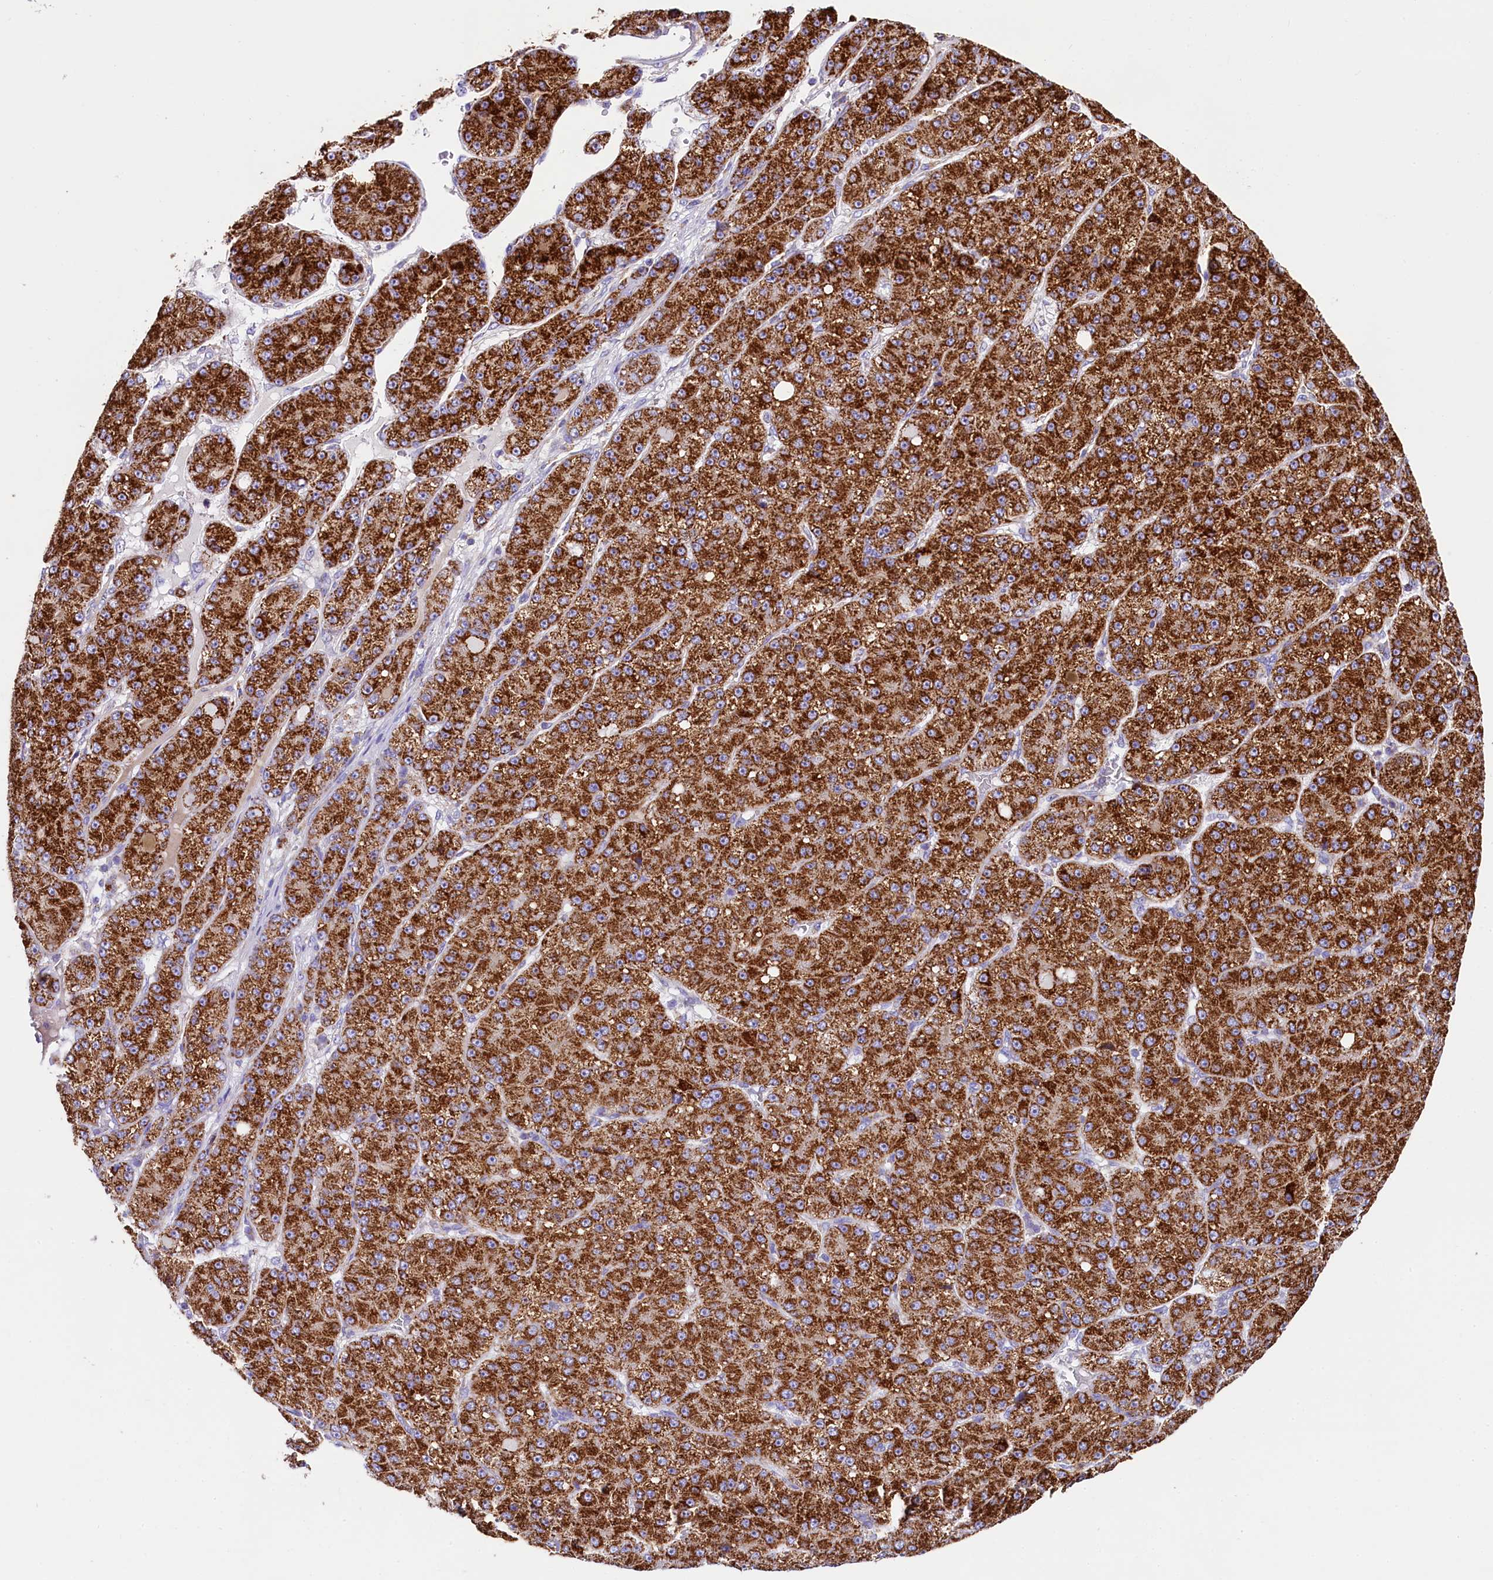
{"staining": {"intensity": "strong", "quantity": ">75%", "location": "cytoplasmic/membranous"}, "tissue": "liver cancer", "cell_type": "Tumor cells", "image_type": "cancer", "snomed": [{"axis": "morphology", "description": "Carcinoma, Hepatocellular, NOS"}, {"axis": "topography", "description": "Liver"}], "caption": "Immunohistochemical staining of human liver hepatocellular carcinoma demonstrates high levels of strong cytoplasmic/membranous protein staining in approximately >75% of tumor cells.", "gene": "CLYBL", "patient": {"sex": "male", "age": 67}}